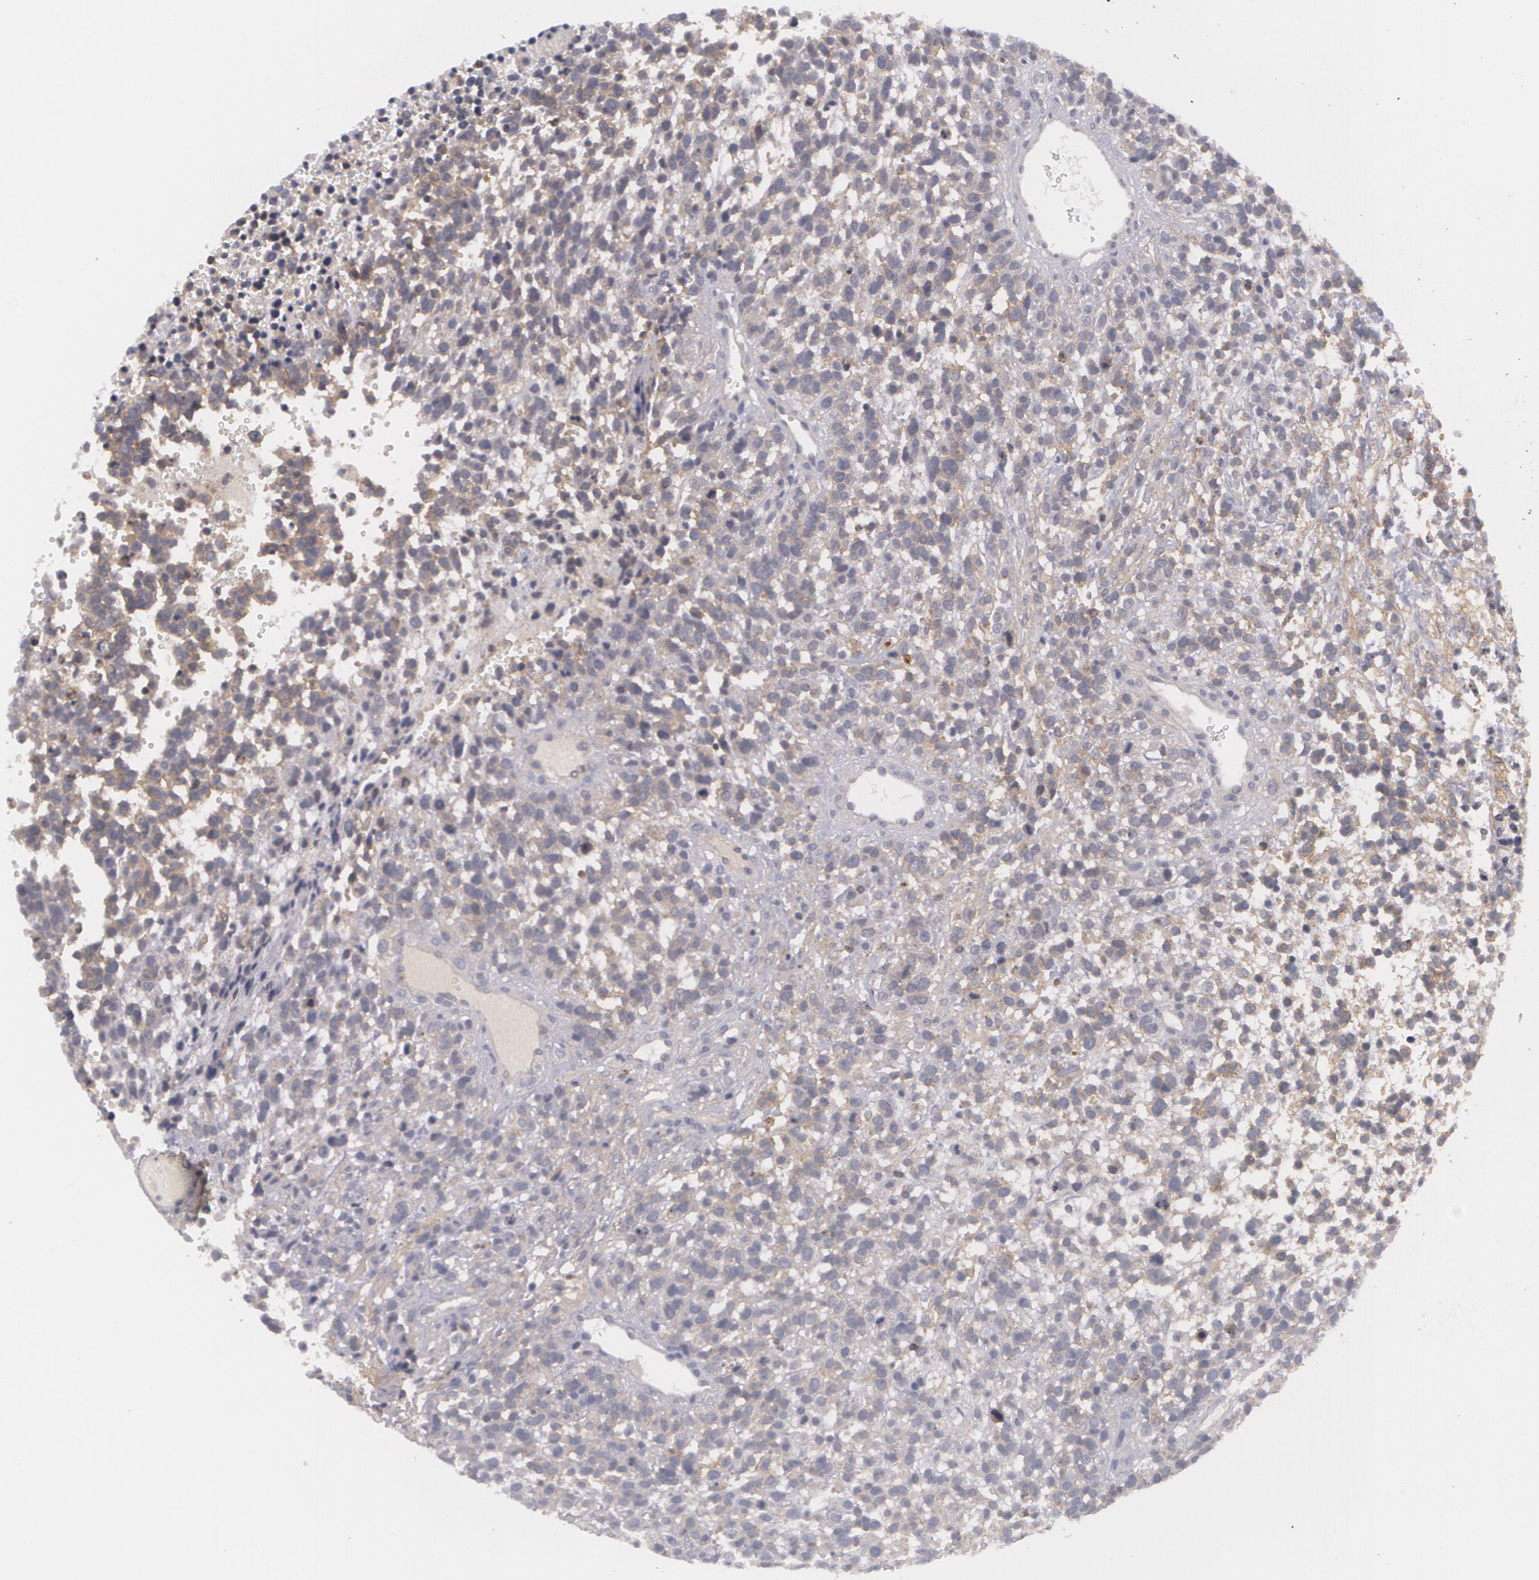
{"staining": {"intensity": "weak", "quantity": "<25%", "location": "cytoplasmic/membranous"}, "tissue": "glioma", "cell_type": "Tumor cells", "image_type": "cancer", "snomed": [{"axis": "morphology", "description": "Glioma, malignant, High grade"}, {"axis": "topography", "description": "Brain"}], "caption": "DAB immunohistochemical staining of glioma demonstrates no significant staining in tumor cells.", "gene": "CASK", "patient": {"sex": "male", "age": 66}}